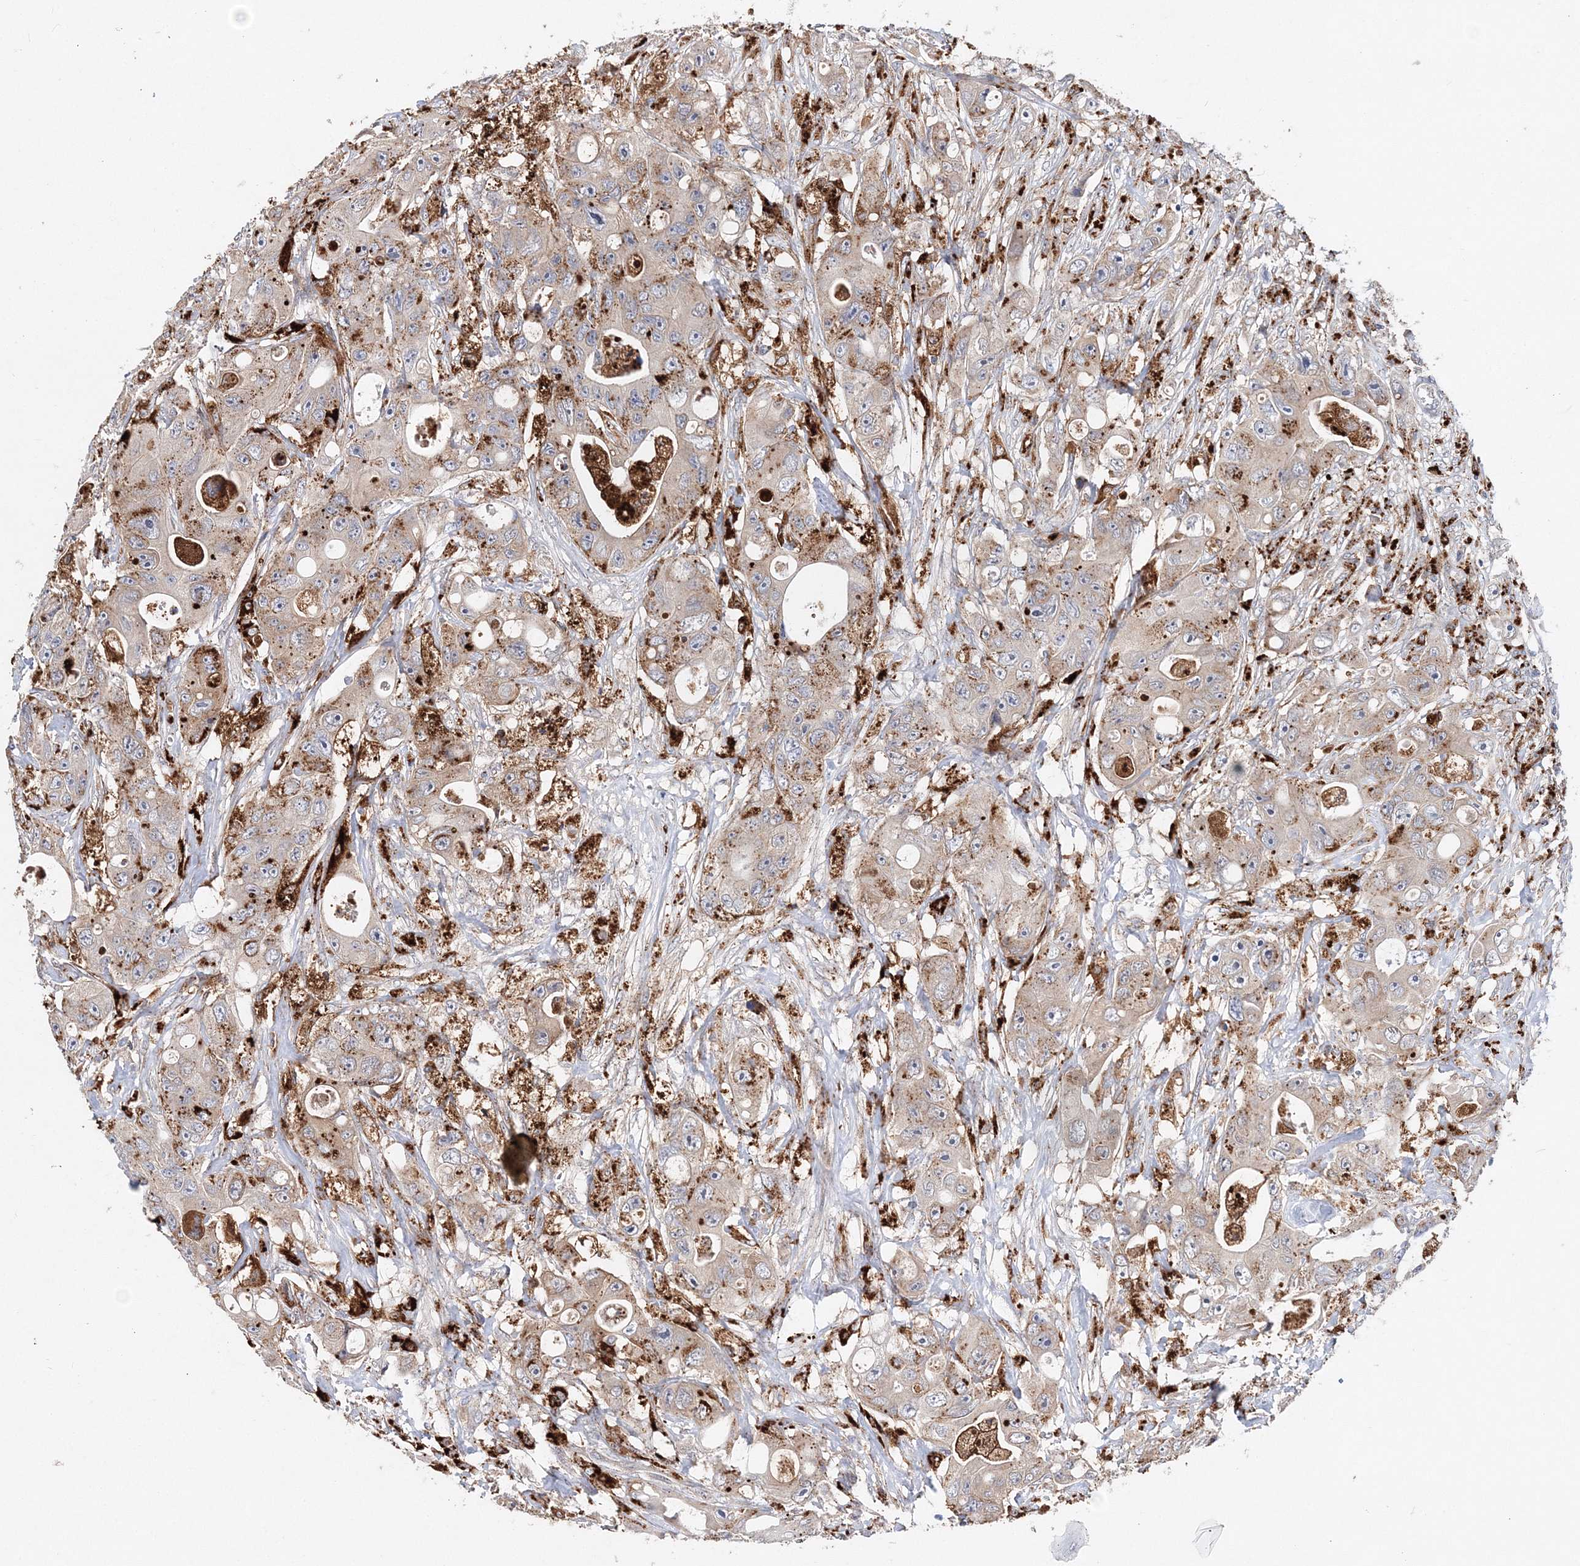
{"staining": {"intensity": "moderate", "quantity": ">75%", "location": "cytoplasmic/membranous"}, "tissue": "colorectal cancer", "cell_type": "Tumor cells", "image_type": "cancer", "snomed": [{"axis": "morphology", "description": "Adenocarcinoma, NOS"}, {"axis": "topography", "description": "Colon"}], "caption": "Immunohistochemical staining of adenocarcinoma (colorectal) demonstrates medium levels of moderate cytoplasmic/membranous protein staining in about >75% of tumor cells. The staining was performed using DAB (3,3'-diaminobenzidine) to visualize the protein expression in brown, while the nuclei were stained in blue with hematoxylin (Magnification: 20x).", "gene": "C3orf38", "patient": {"sex": "female", "age": 46}}